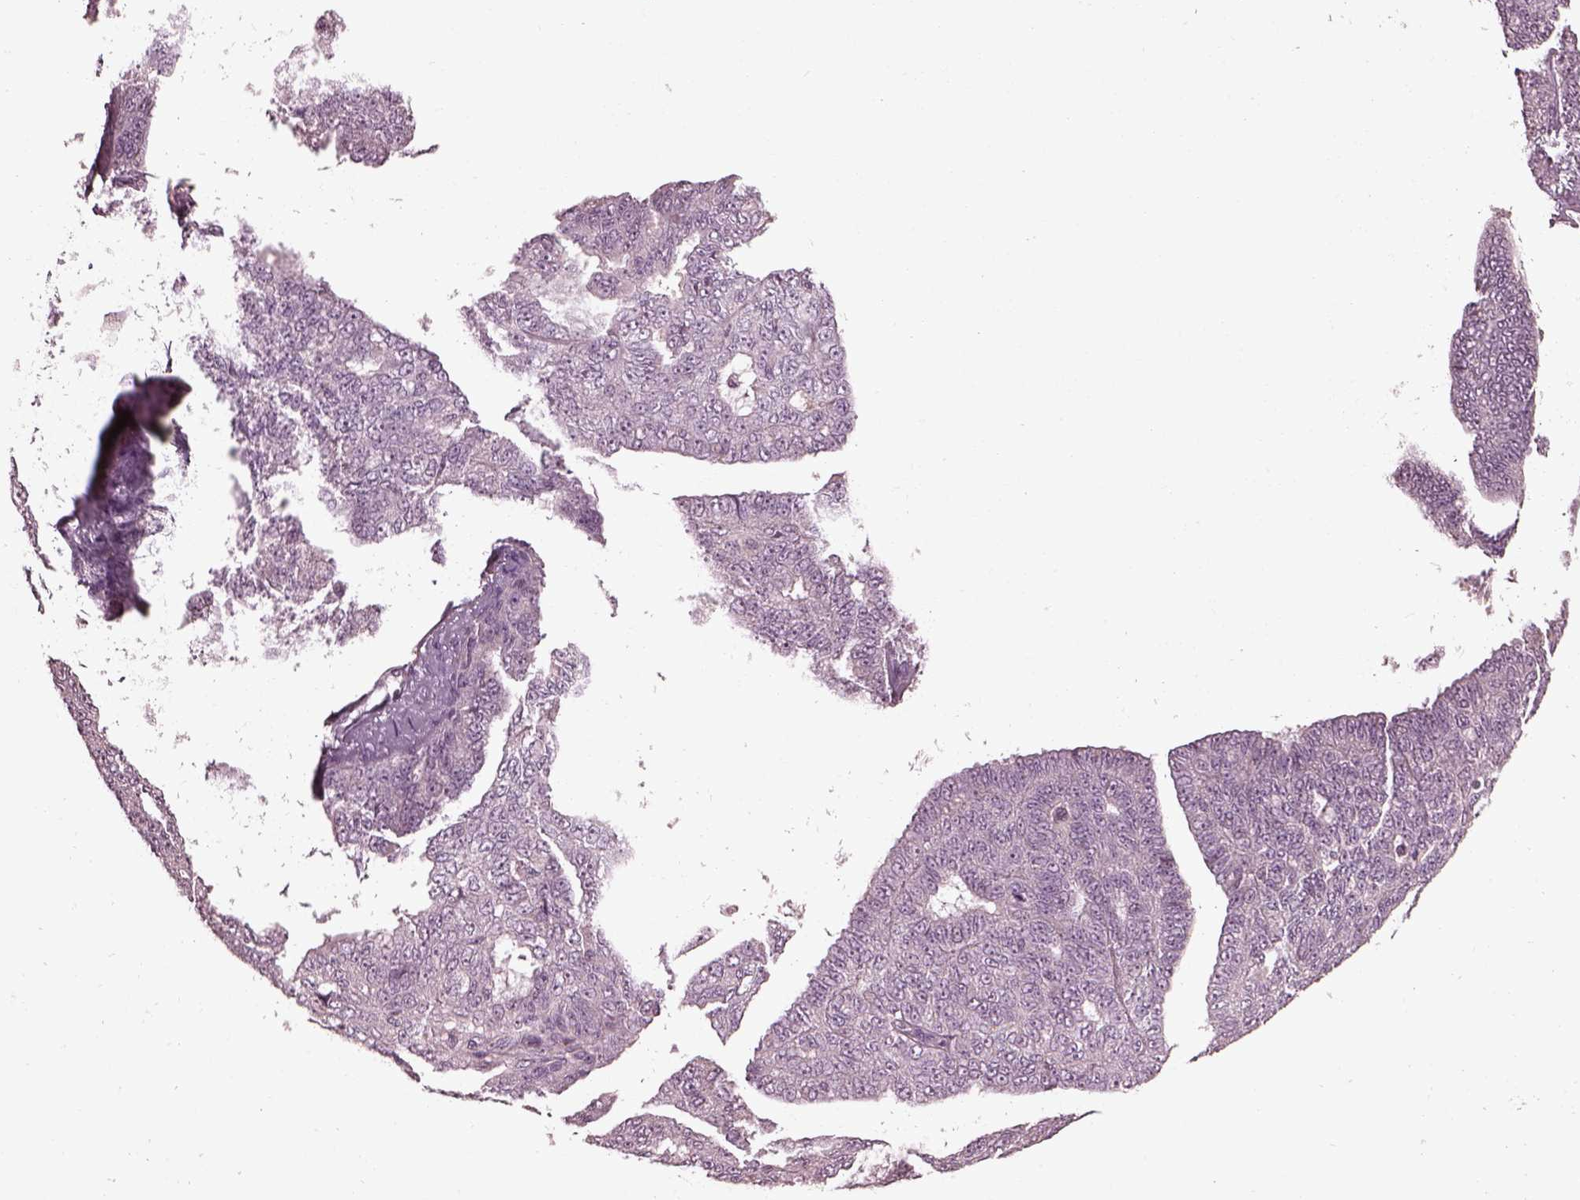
{"staining": {"intensity": "negative", "quantity": "none", "location": "none"}, "tissue": "ovarian cancer", "cell_type": "Tumor cells", "image_type": "cancer", "snomed": [{"axis": "morphology", "description": "Cystadenocarcinoma, serous, NOS"}, {"axis": "topography", "description": "Ovary"}], "caption": "A high-resolution image shows immunohistochemistry staining of ovarian cancer, which demonstrates no significant expression in tumor cells.", "gene": "EFEMP1", "patient": {"sex": "female", "age": 71}}